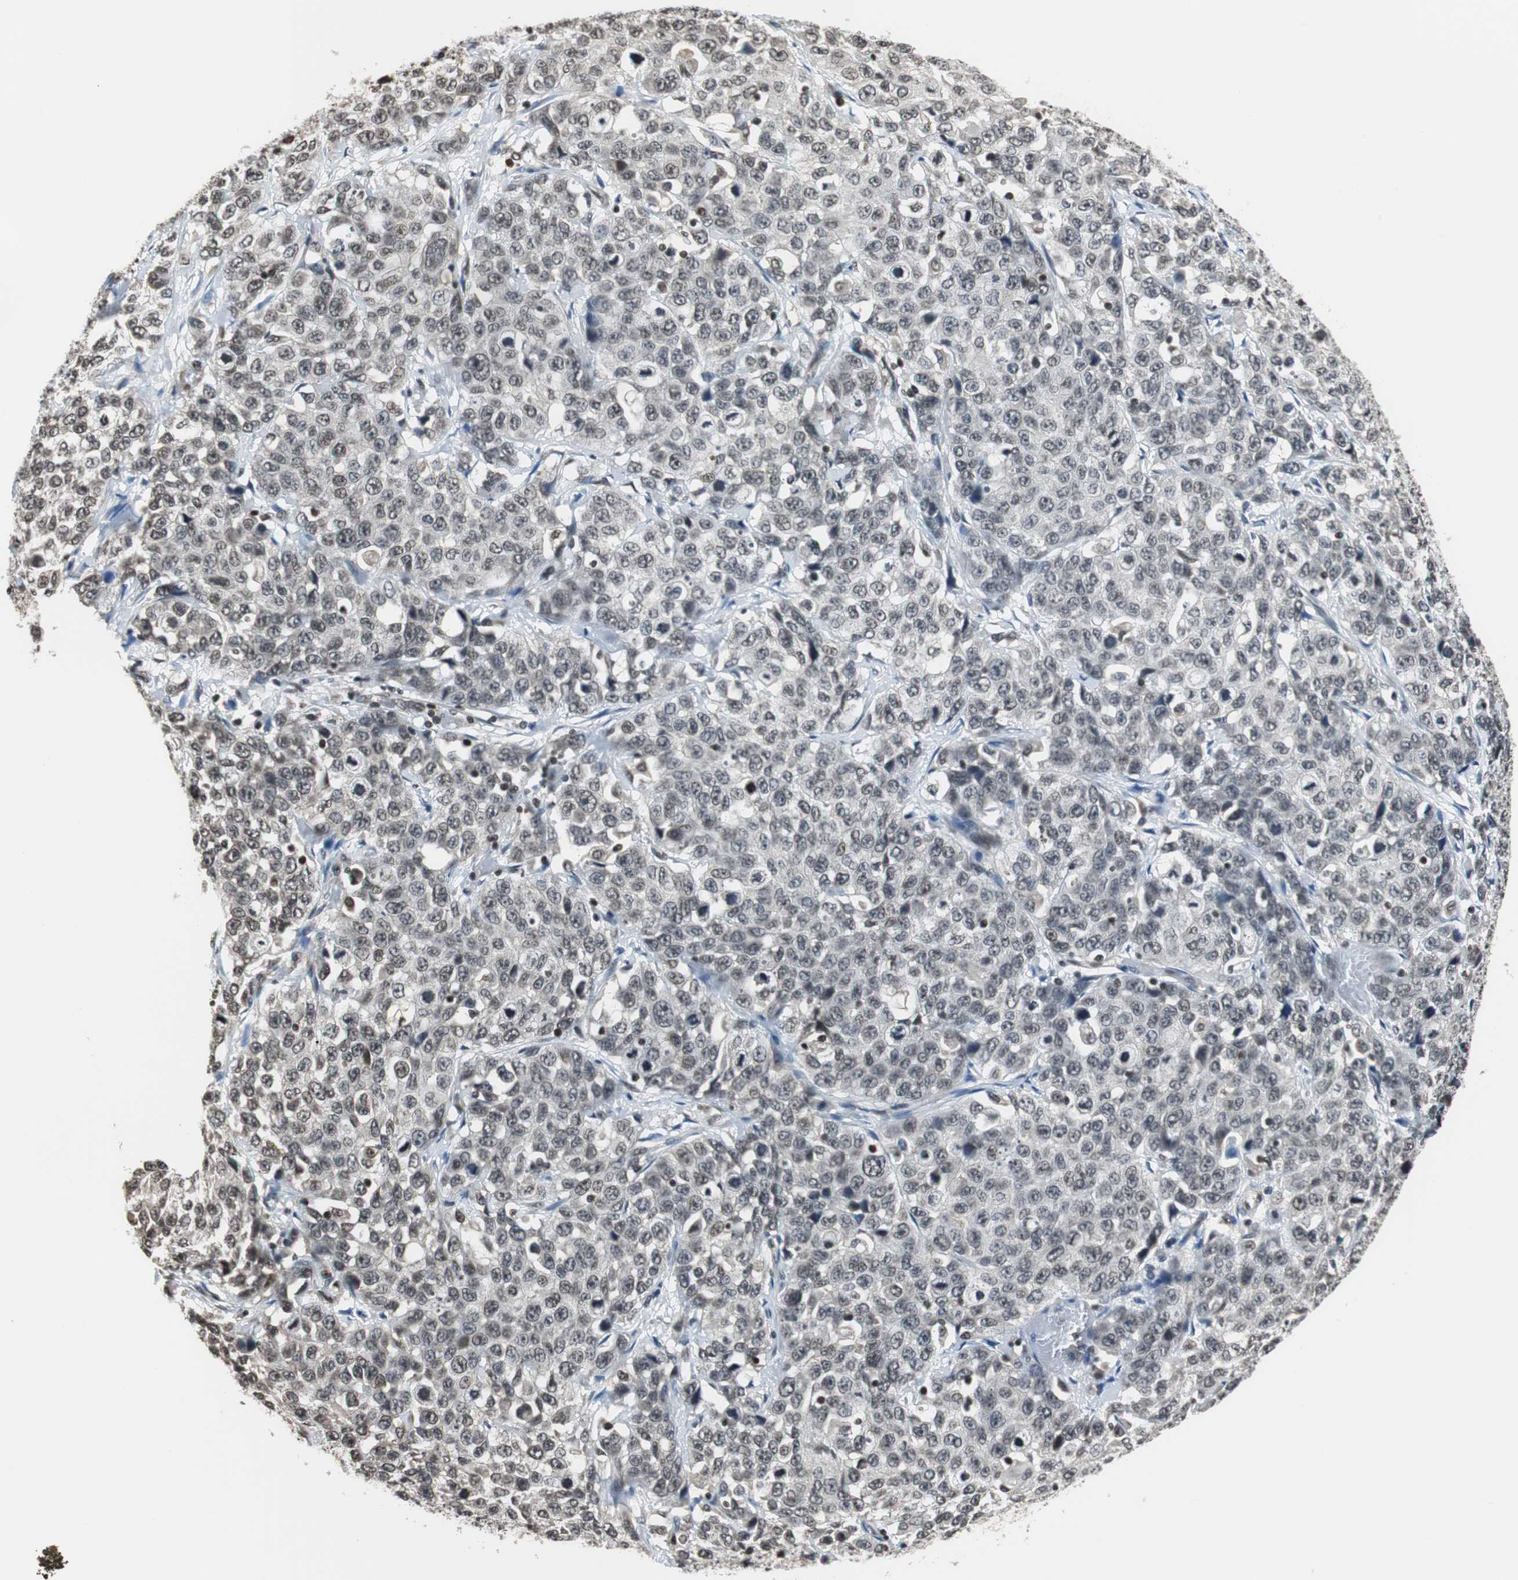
{"staining": {"intensity": "weak", "quantity": "25%-75%", "location": "nuclear"}, "tissue": "stomach cancer", "cell_type": "Tumor cells", "image_type": "cancer", "snomed": [{"axis": "morphology", "description": "Normal tissue, NOS"}, {"axis": "morphology", "description": "Adenocarcinoma, NOS"}, {"axis": "topography", "description": "Stomach"}], "caption": "Brown immunohistochemical staining in adenocarcinoma (stomach) displays weak nuclear staining in about 25%-75% of tumor cells.", "gene": "REST", "patient": {"sex": "male", "age": 48}}